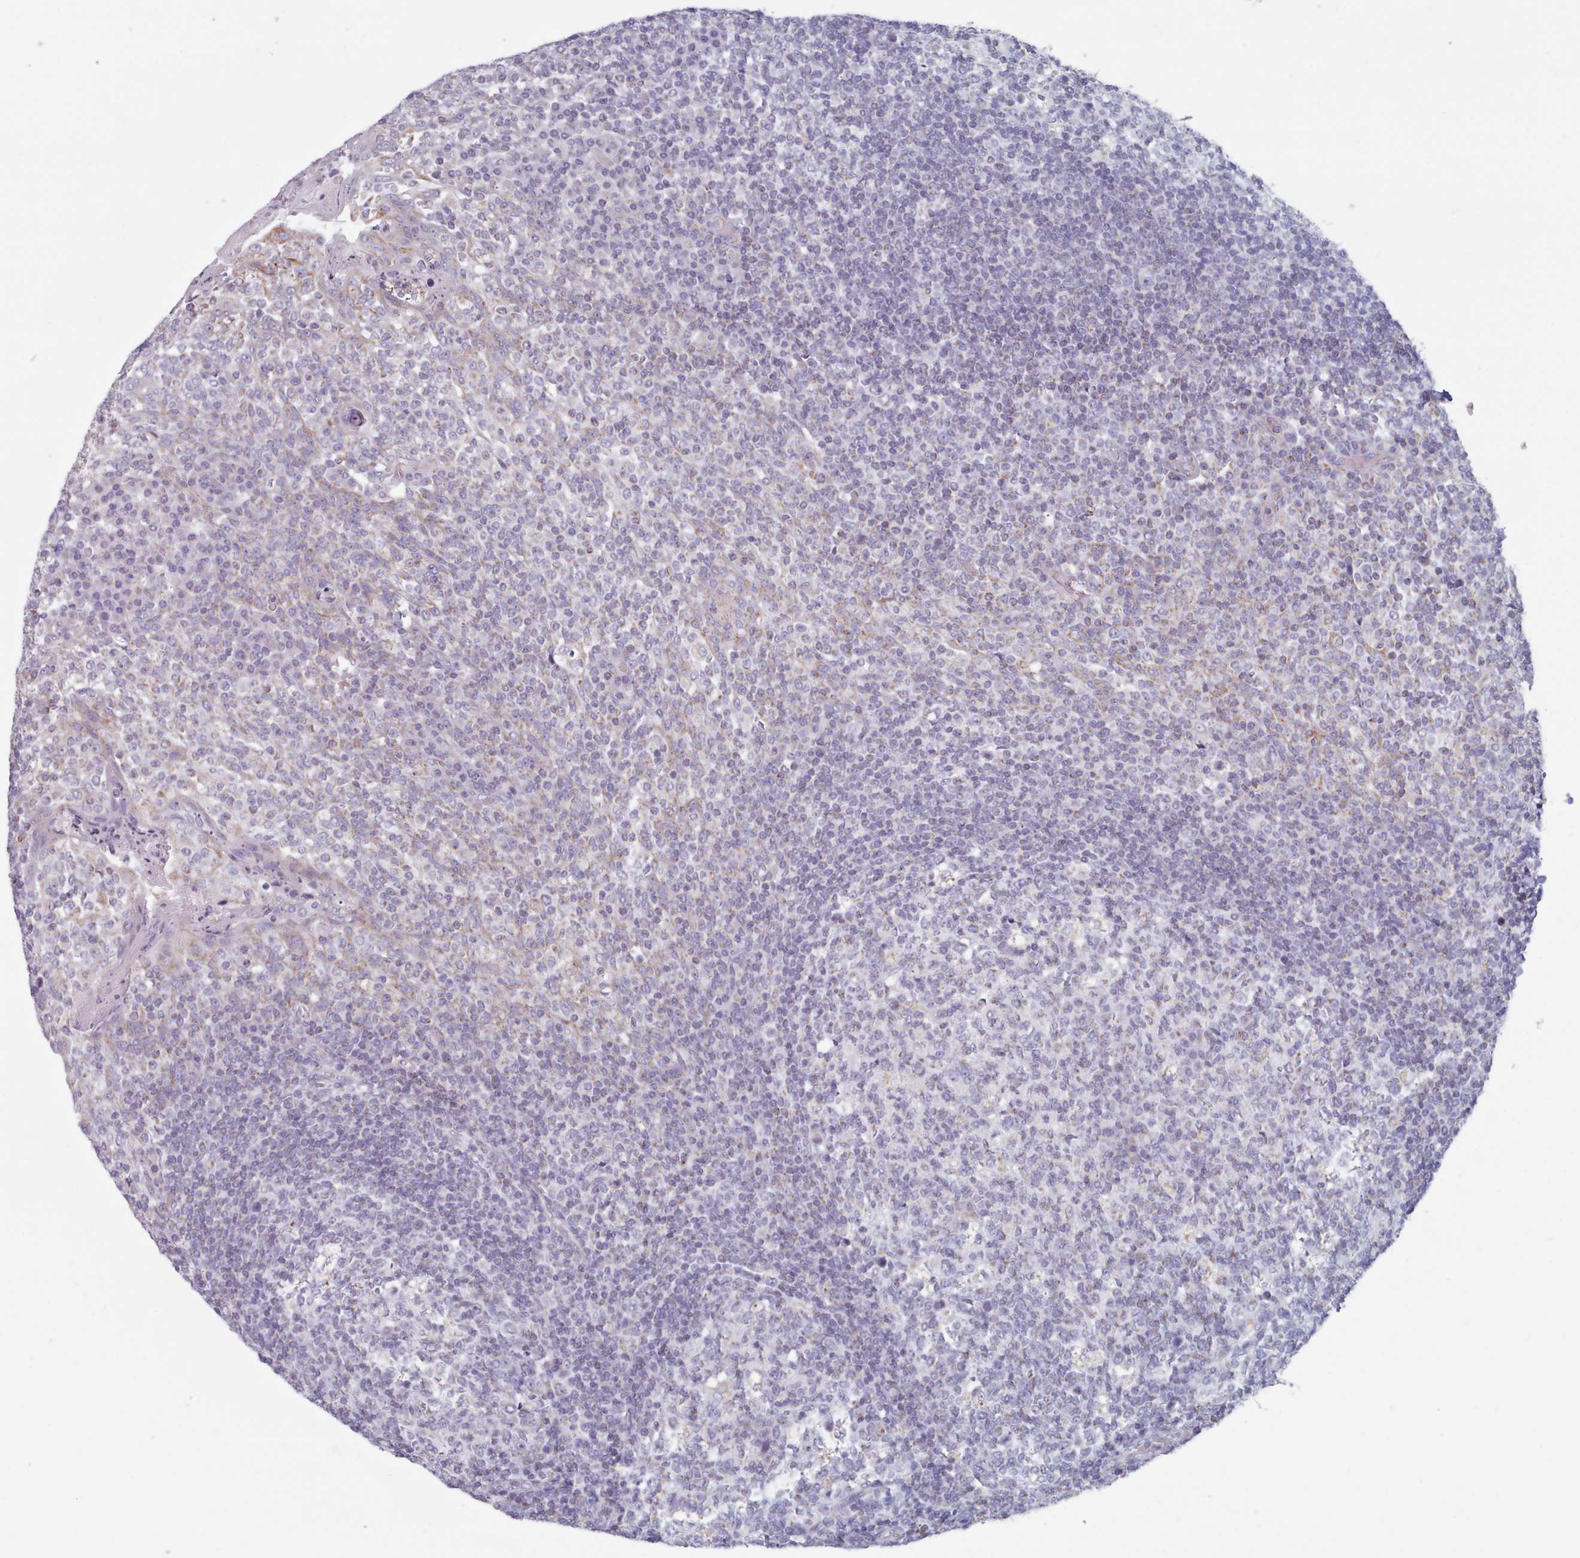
{"staining": {"intensity": "negative", "quantity": "none", "location": "none"}, "tissue": "tonsil", "cell_type": "Germinal center cells", "image_type": "normal", "snomed": [{"axis": "morphology", "description": "Normal tissue, NOS"}, {"axis": "topography", "description": "Tonsil"}], "caption": "Immunohistochemical staining of unremarkable tonsil demonstrates no significant expression in germinal center cells. The staining is performed using DAB brown chromogen with nuclei counter-stained in using hematoxylin.", "gene": "FAM170B", "patient": {"sex": "female", "age": 19}}